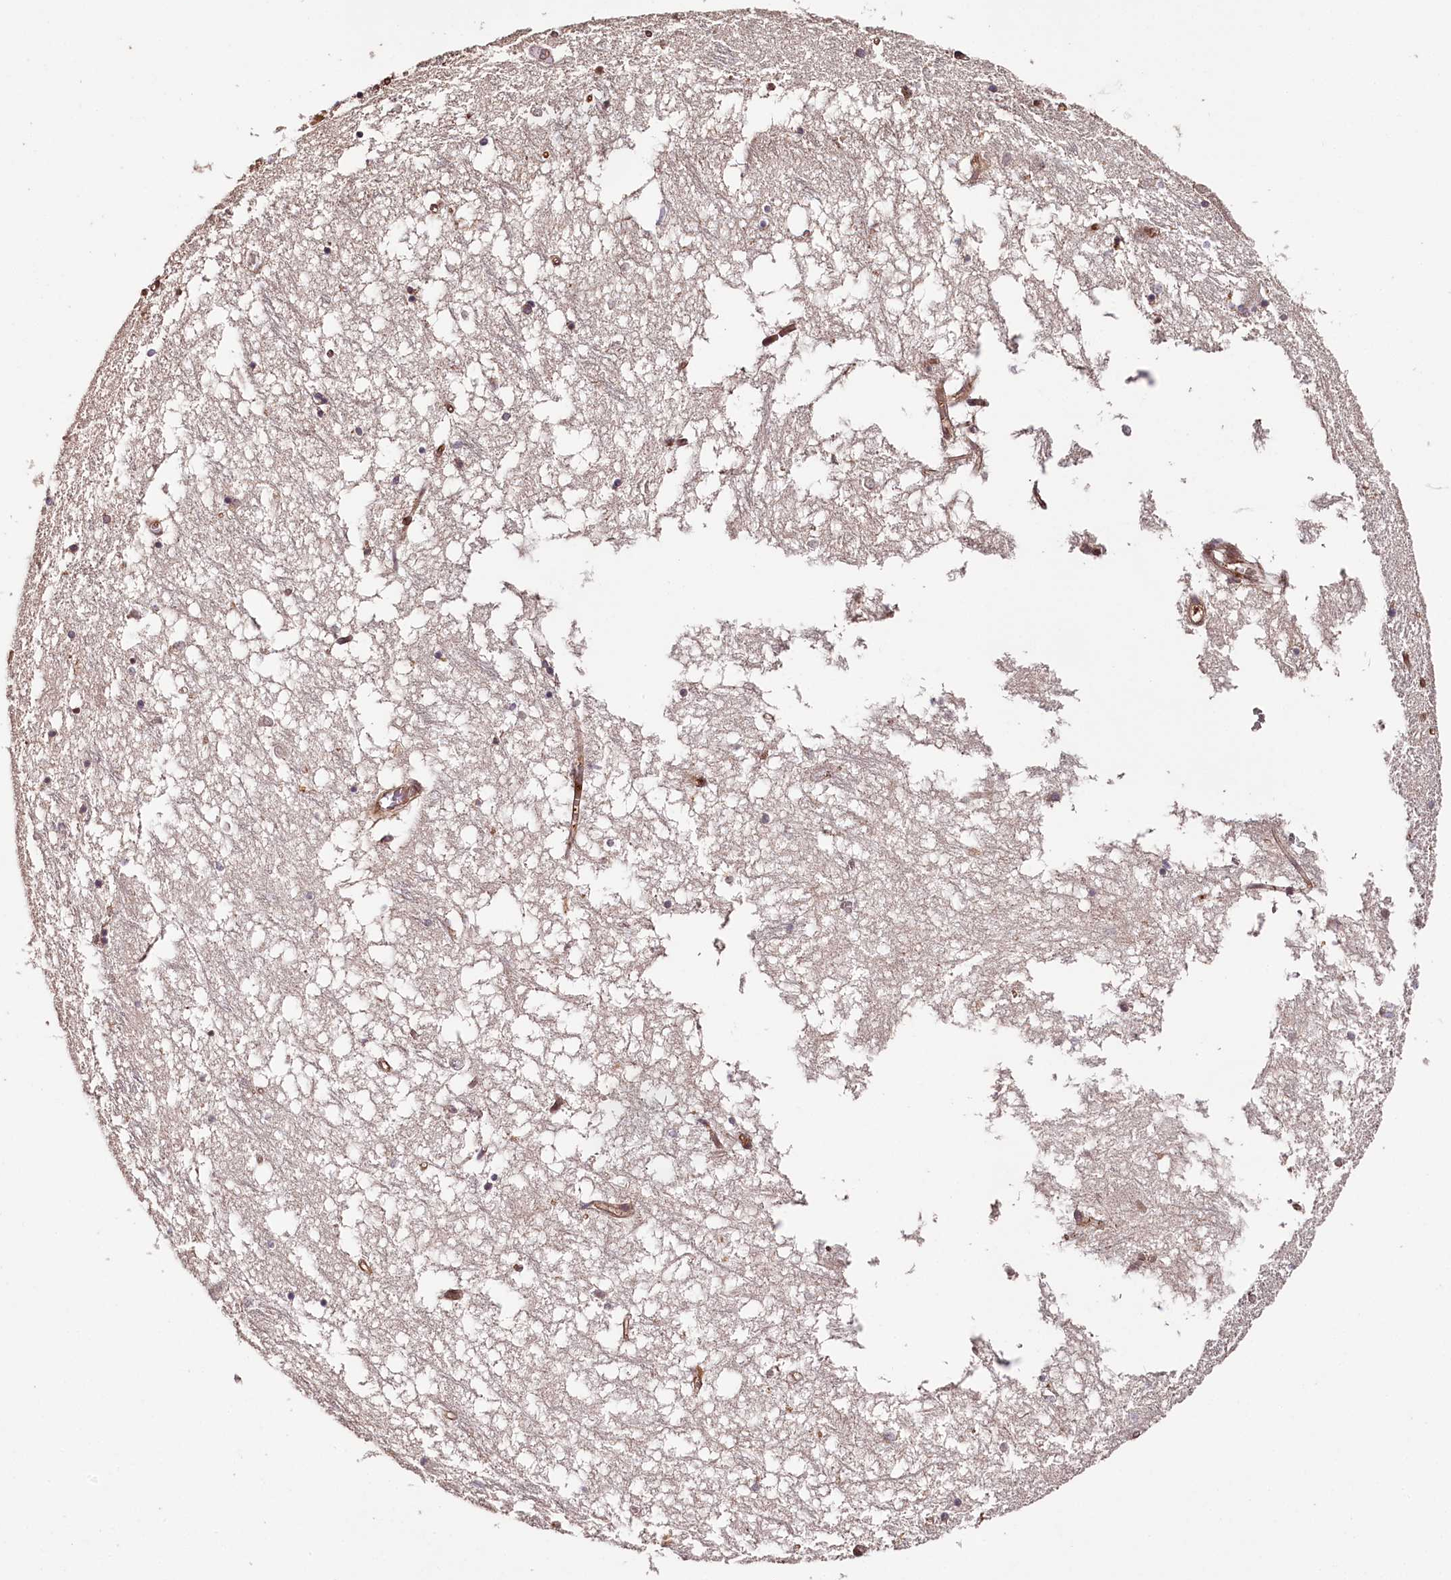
{"staining": {"intensity": "moderate", "quantity": "25%-75%", "location": "cytoplasmic/membranous"}, "tissue": "hippocampus", "cell_type": "Glial cells", "image_type": "normal", "snomed": [{"axis": "morphology", "description": "Normal tissue, NOS"}, {"axis": "topography", "description": "Hippocampus"}], "caption": "About 25%-75% of glial cells in normal hippocampus reveal moderate cytoplasmic/membranous protein positivity as visualized by brown immunohistochemical staining.", "gene": "KIF14", "patient": {"sex": "male", "age": 70}}